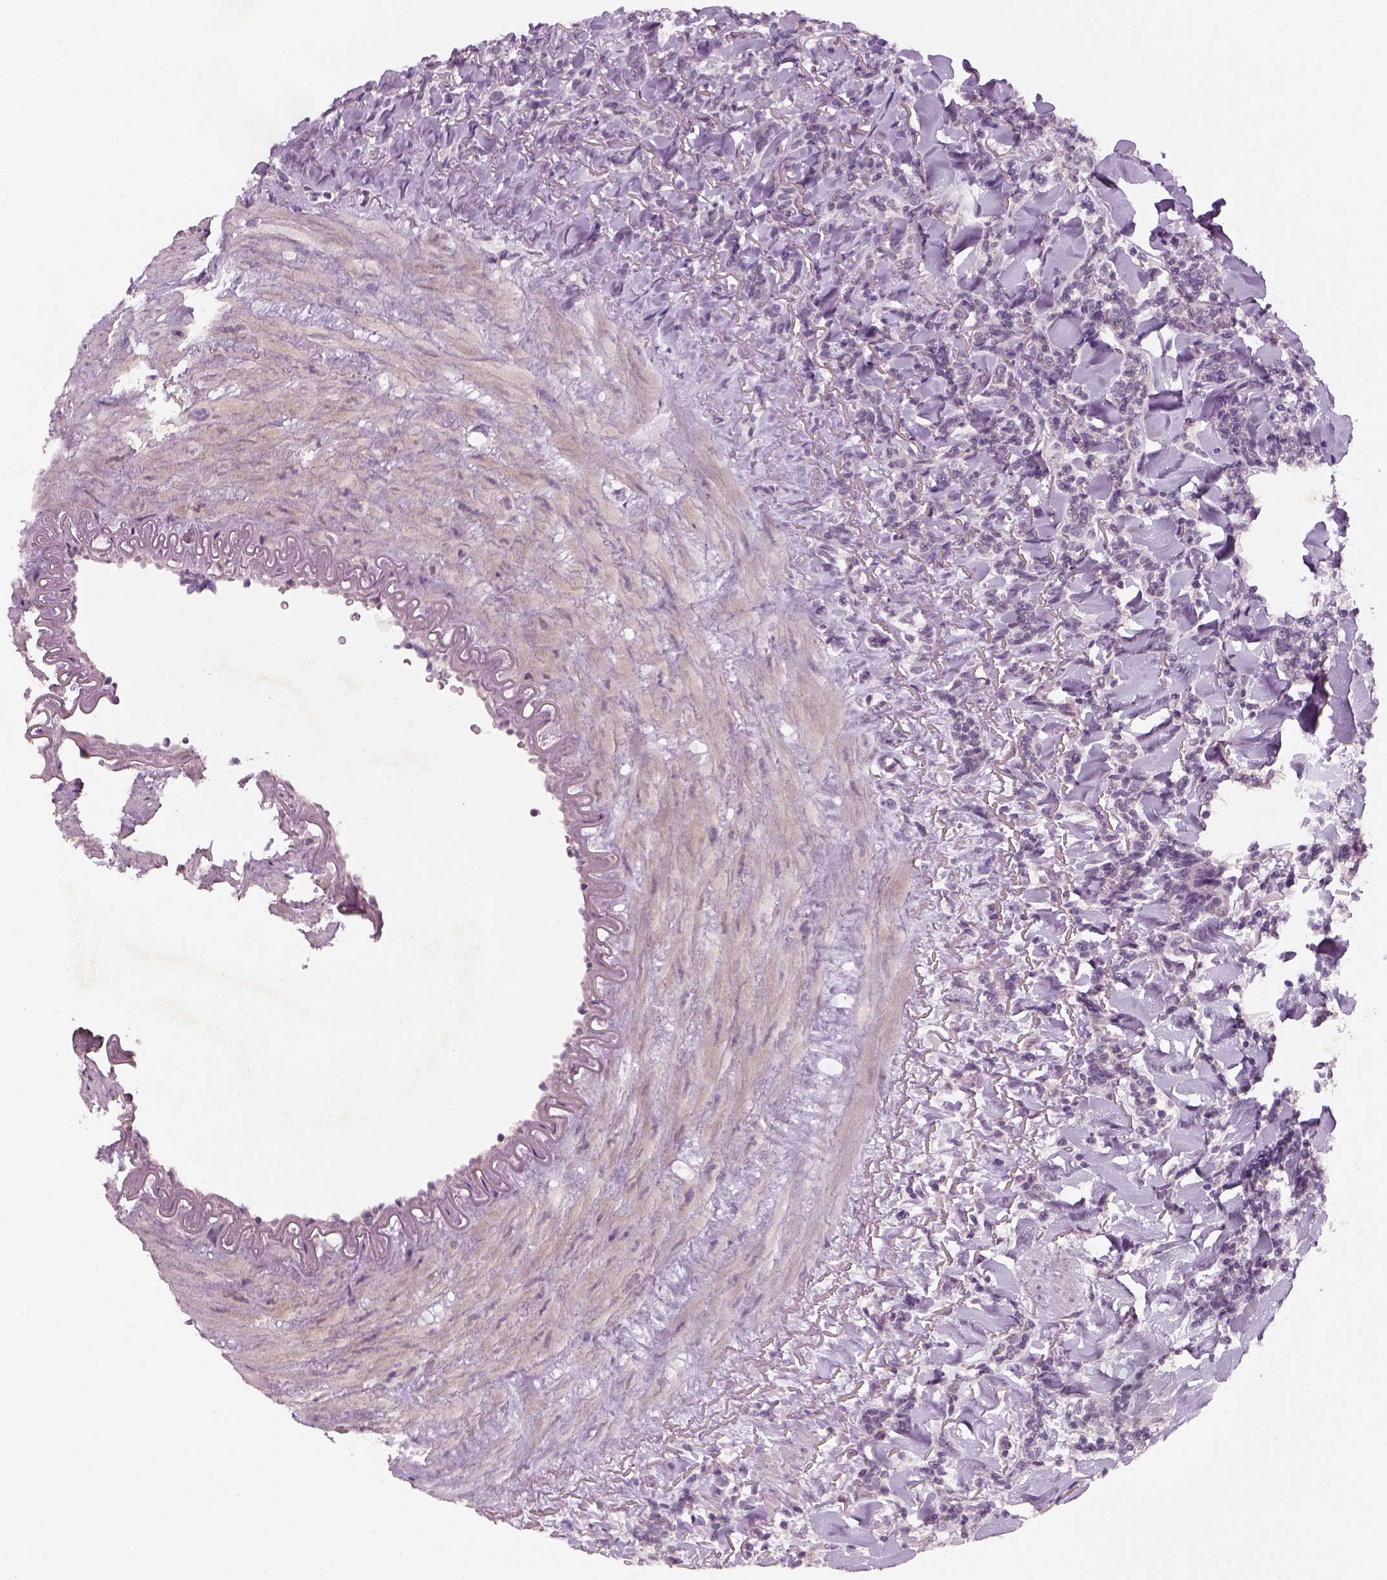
{"staining": {"intensity": "negative", "quantity": "none", "location": "none"}, "tissue": "lymphoma", "cell_type": "Tumor cells", "image_type": "cancer", "snomed": [{"axis": "morphology", "description": "Malignant lymphoma, non-Hodgkin's type, Low grade"}, {"axis": "topography", "description": "Lymph node"}], "caption": "This image is of low-grade malignant lymphoma, non-Hodgkin's type stained with immunohistochemistry to label a protein in brown with the nuclei are counter-stained blue. There is no expression in tumor cells.", "gene": "GDNF", "patient": {"sex": "female", "age": 56}}